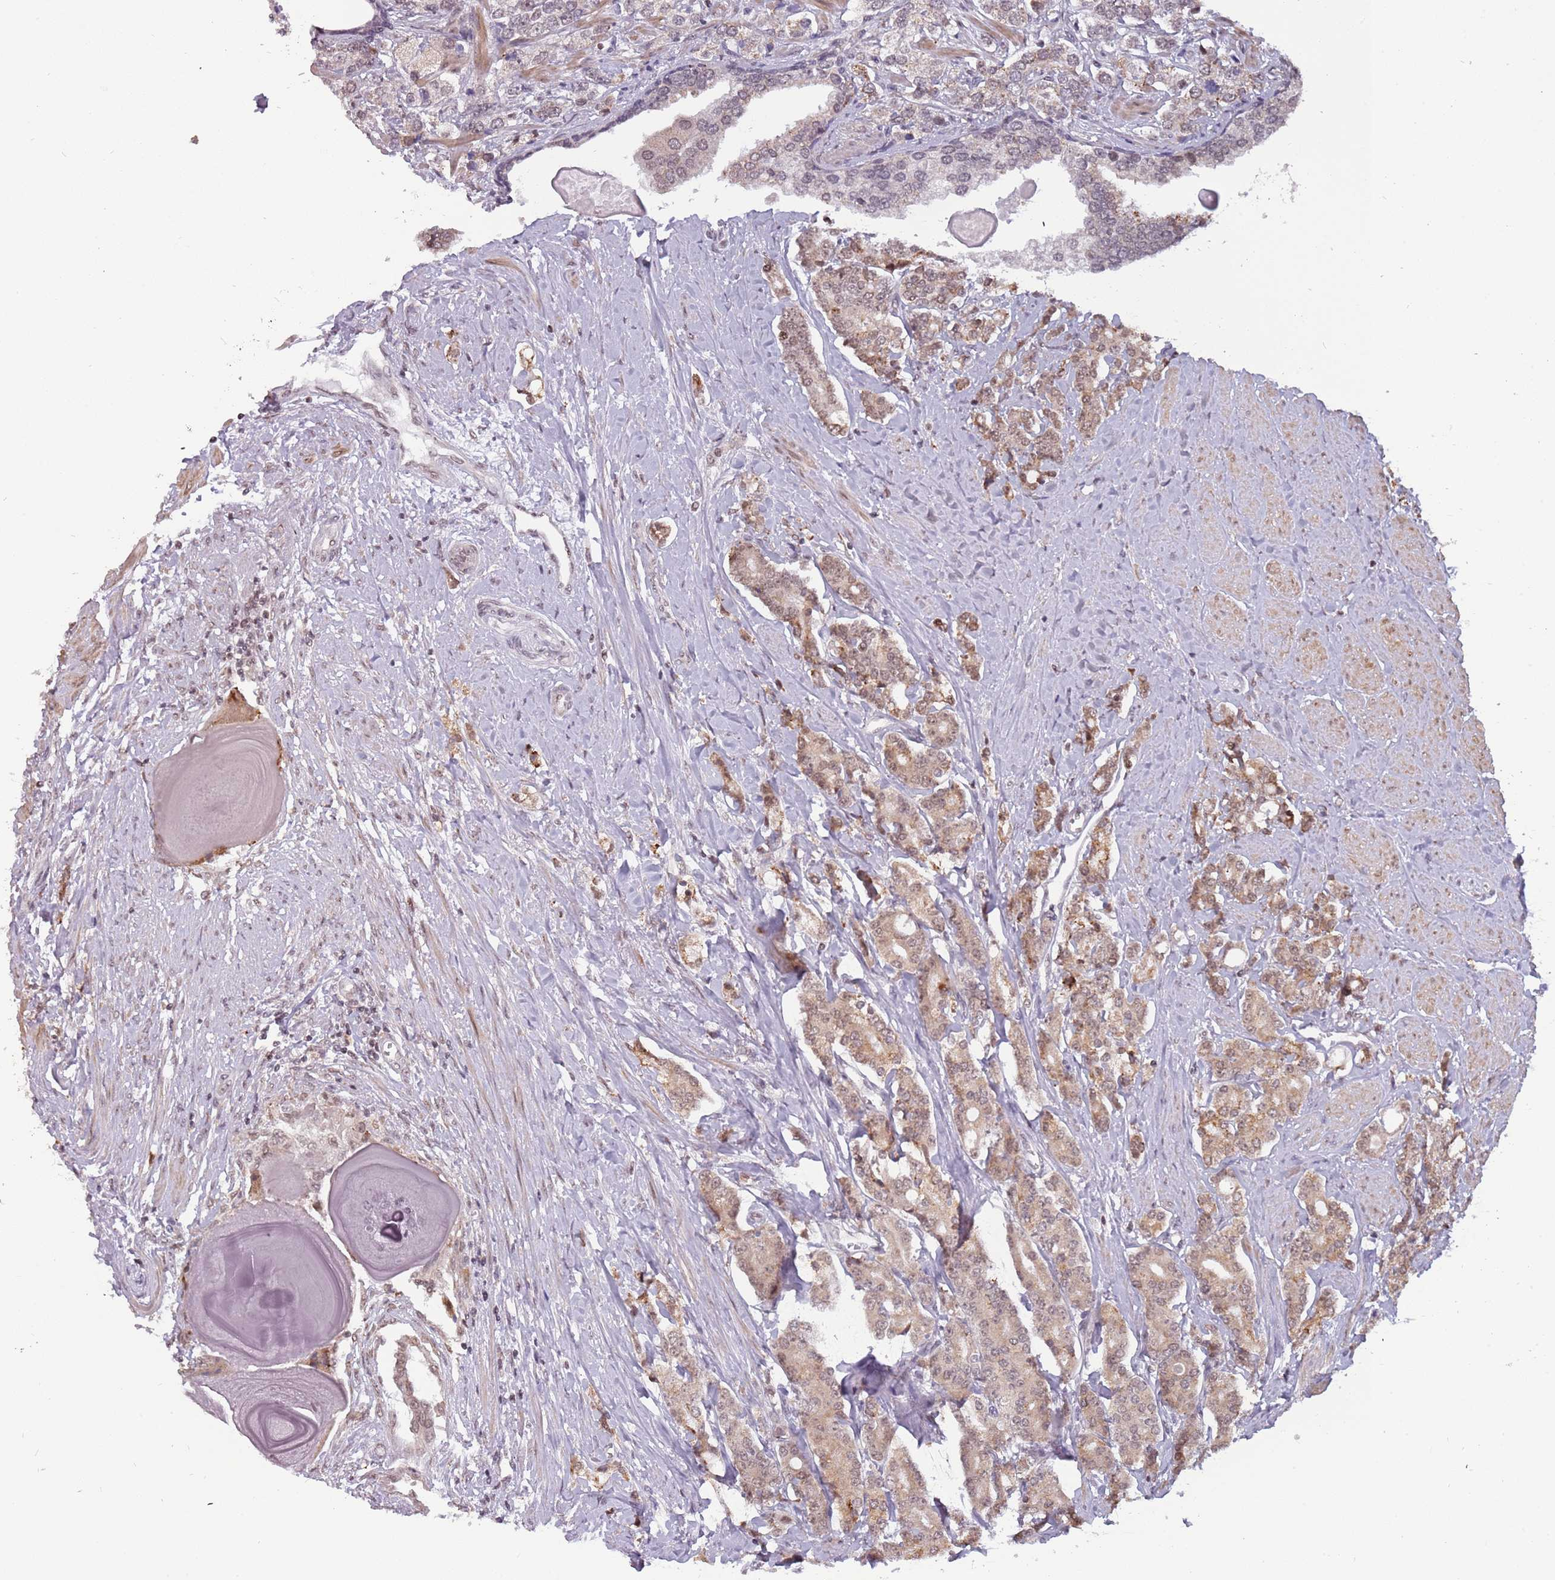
{"staining": {"intensity": "moderate", "quantity": ">75%", "location": "cytoplasmic/membranous,nuclear"}, "tissue": "prostate cancer", "cell_type": "Tumor cells", "image_type": "cancer", "snomed": [{"axis": "morphology", "description": "Adenocarcinoma, High grade"}, {"axis": "topography", "description": "Prostate"}], "caption": "There is medium levels of moderate cytoplasmic/membranous and nuclear staining in tumor cells of prostate cancer (high-grade adenocarcinoma), as demonstrated by immunohistochemical staining (brown color).", "gene": "BARD1", "patient": {"sex": "male", "age": 62}}